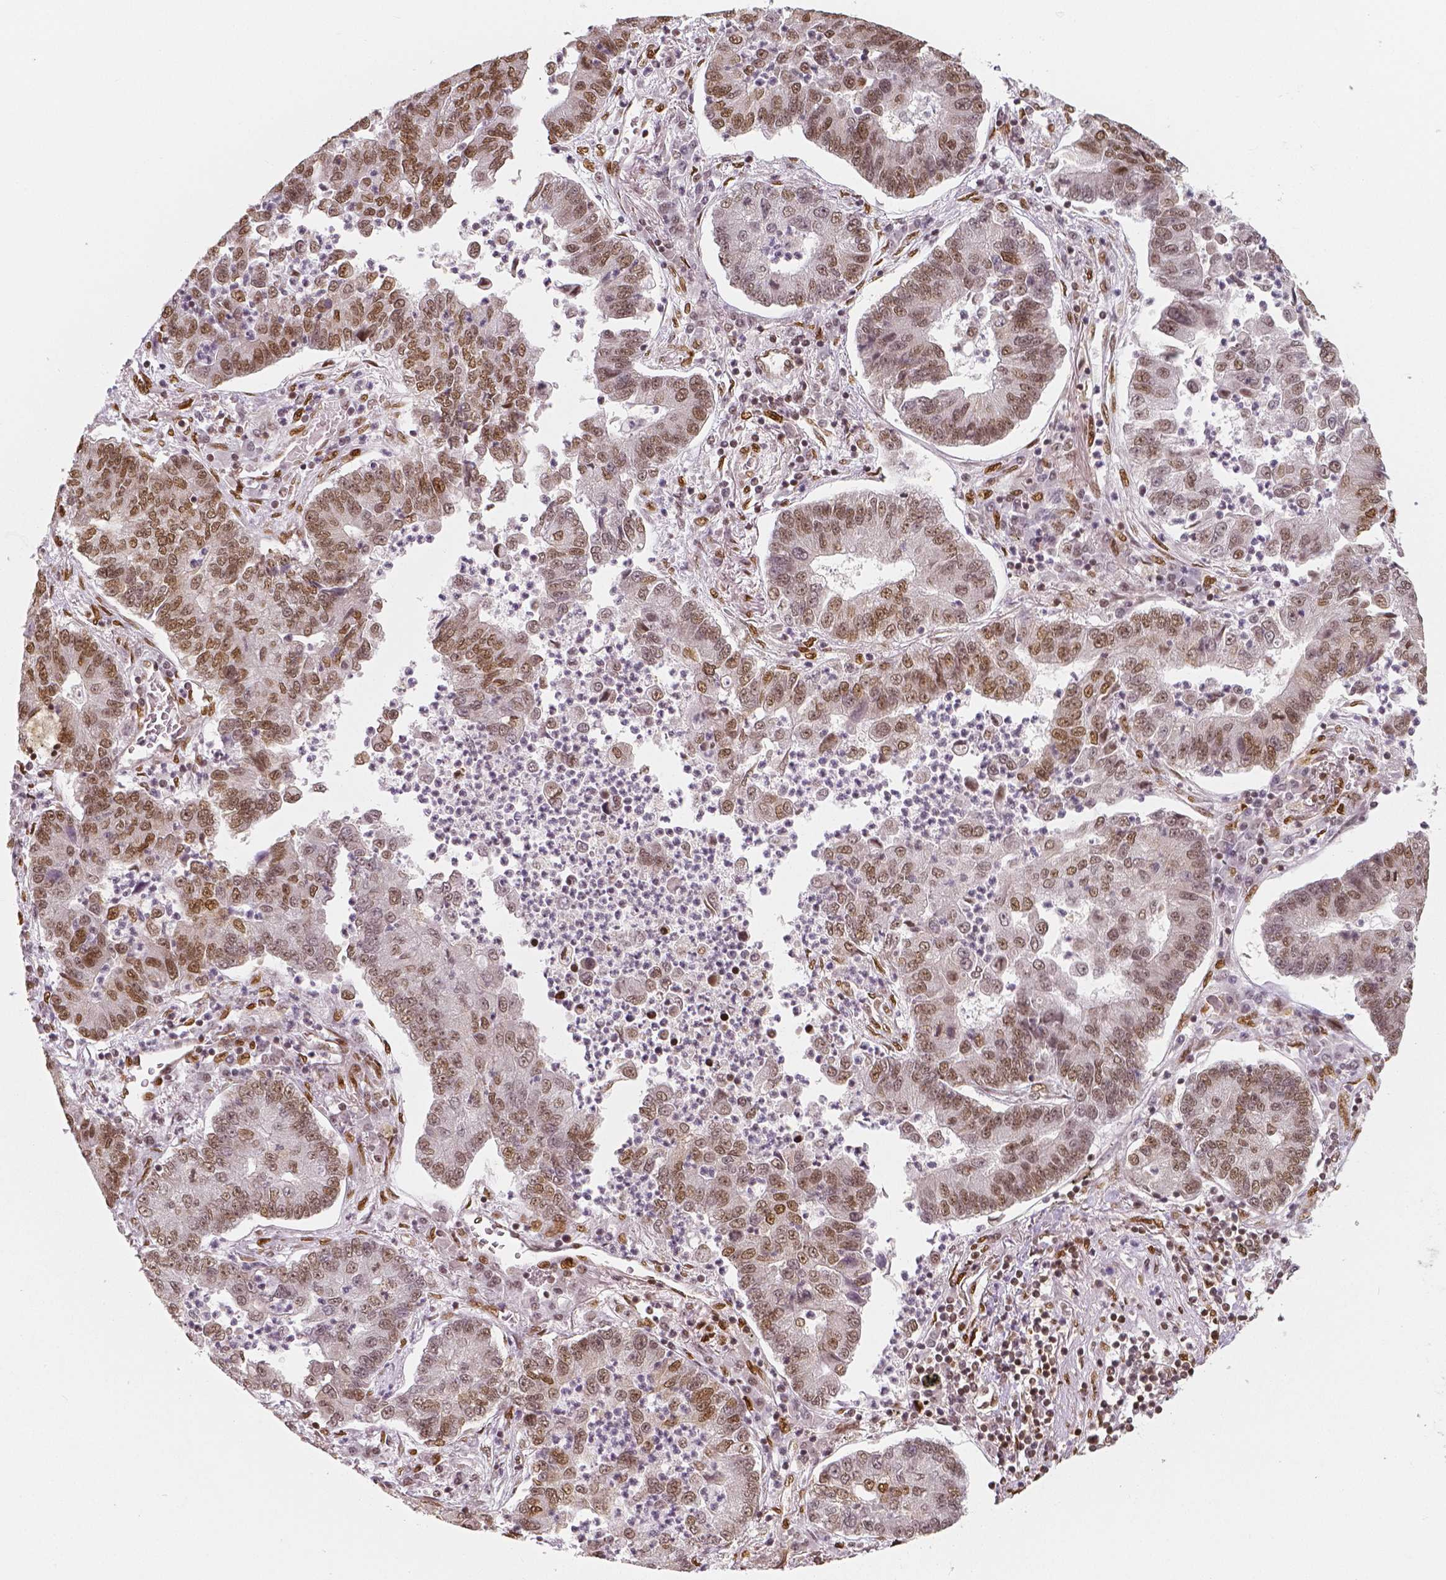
{"staining": {"intensity": "moderate", "quantity": ">75%", "location": "nuclear"}, "tissue": "lung cancer", "cell_type": "Tumor cells", "image_type": "cancer", "snomed": [{"axis": "morphology", "description": "Adenocarcinoma, NOS"}, {"axis": "topography", "description": "Lung"}], "caption": "Moderate nuclear positivity is seen in approximately >75% of tumor cells in adenocarcinoma (lung). Using DAB (3,3'-diaminobenzidine) (brown) and hematoxylin (blue) stains, captured at high magnification using brightfield microscopy.", "gene": "NUCKS1", "patient": {"sex": "female", "age": 57}}